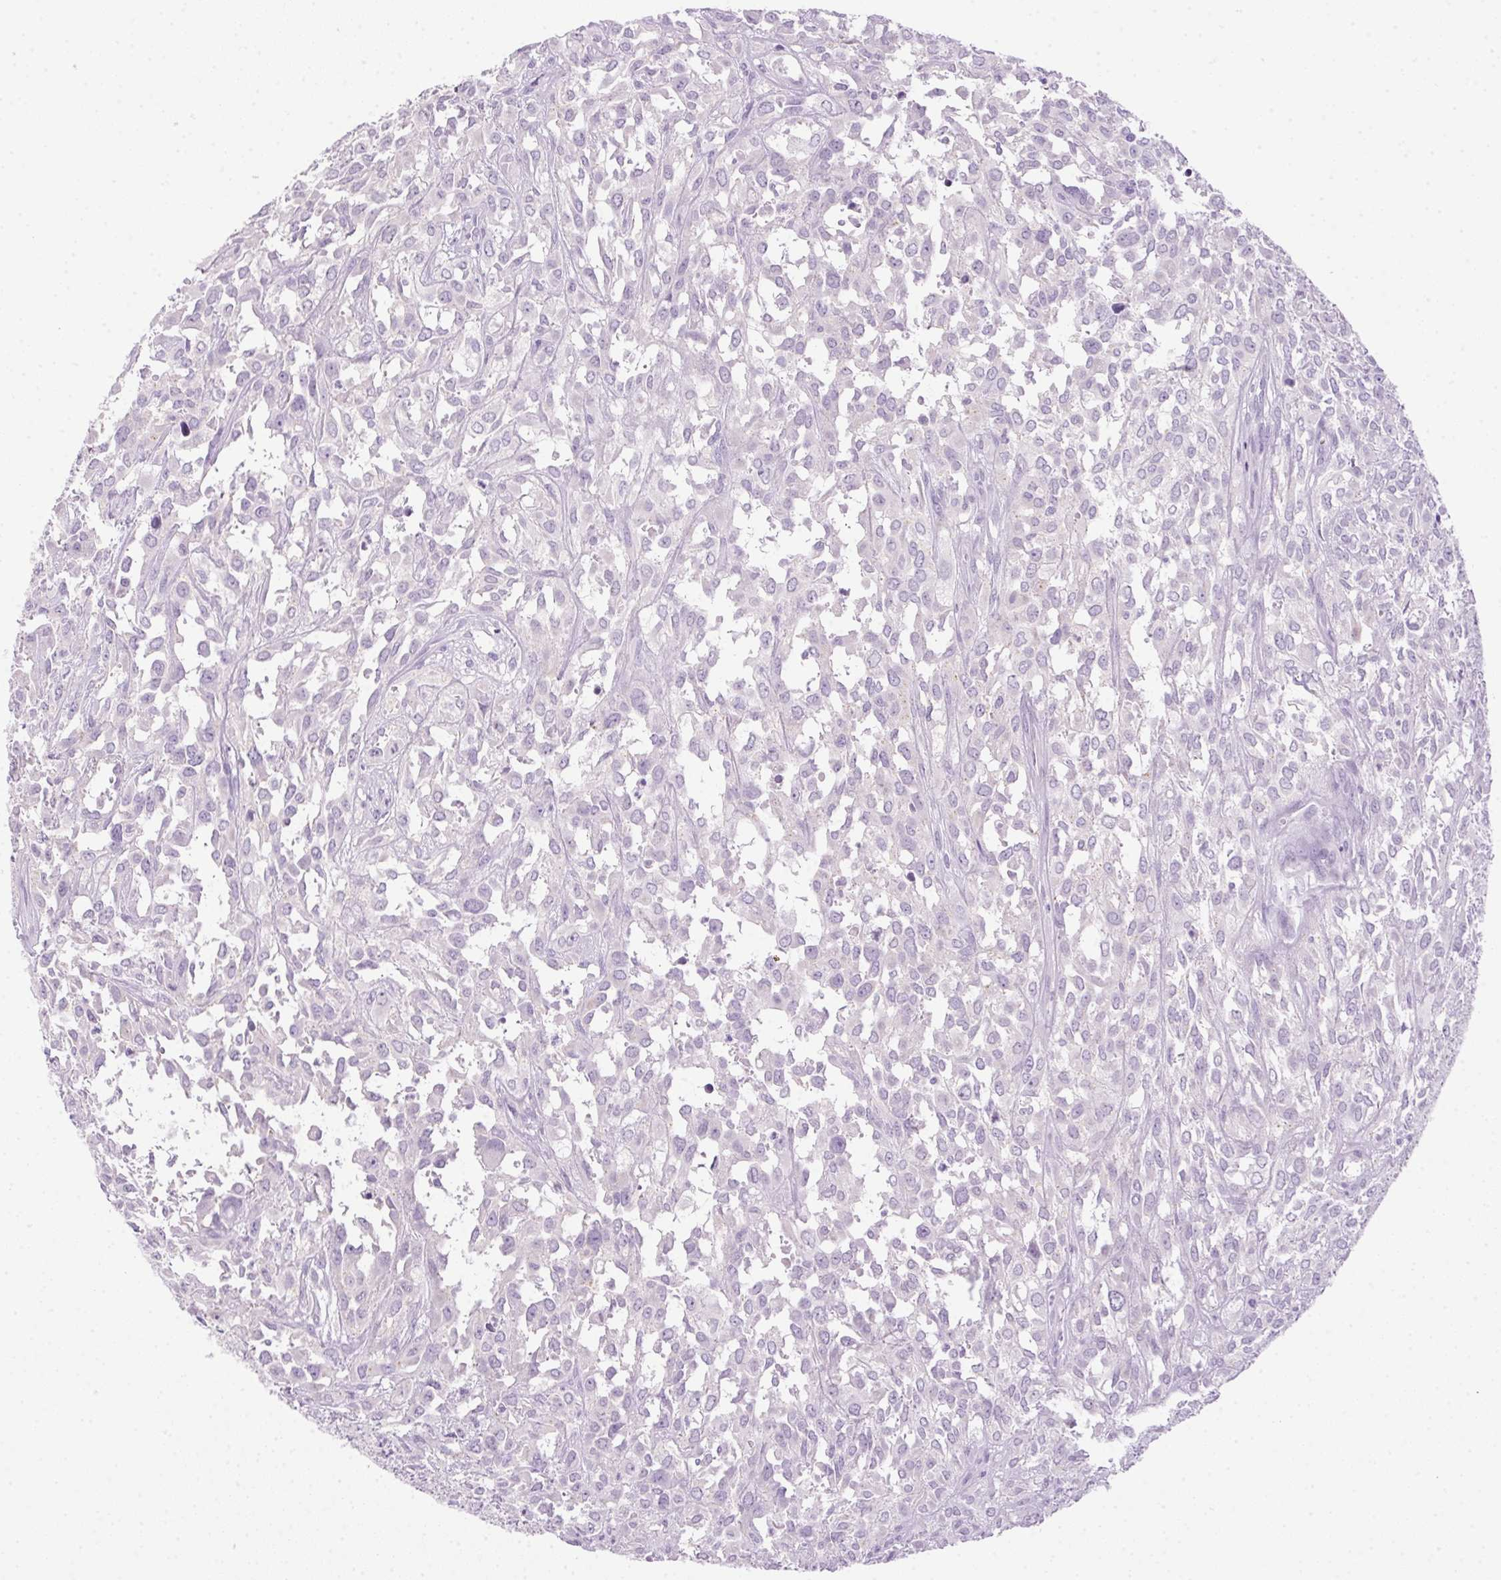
{"staining": {"intensity": "negative", "quantity": "none", "location": "none"}, "tissue": "urothelial cancer", "cell_type": "Tumor cells", "image_type": "cancer", "snomed": [{"axis": "morphology", "description": "Urothelial carcinoma, High grade"}, {"axis": "topography", "description": "Urinary bladder"}], "caption": "An IHC image of urothelial carcinoma (high-grade) is shown. There is no staining in tumor cells of urothelial carcinoma (high-grade). Nuclei are stained in blue.", "gene": "POPDC2", "patient": {"sex": "male", "age": 67}}